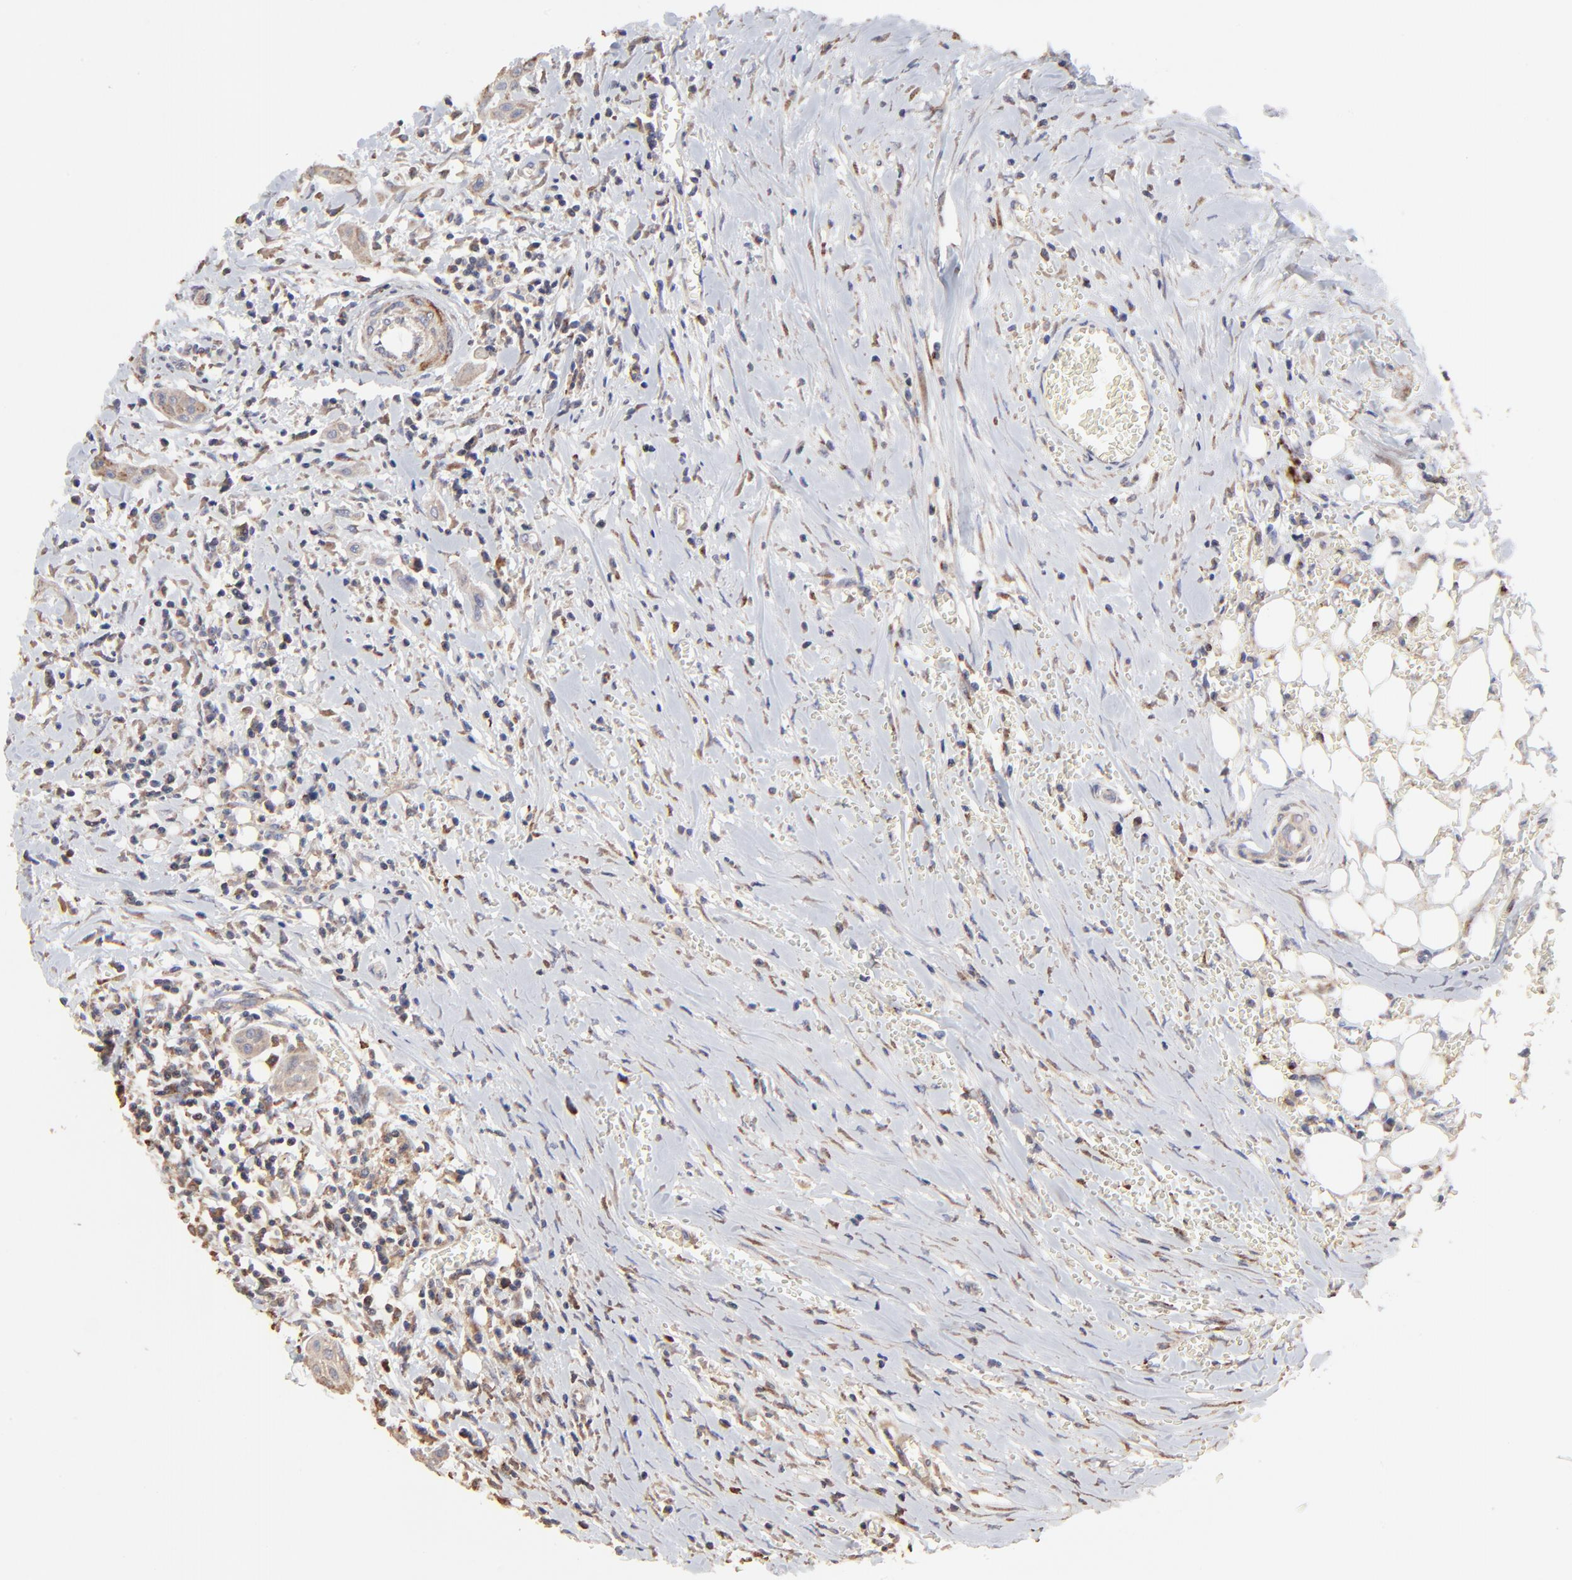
{"staining": {"intensity": "weak", "quantity": "<25%", "location": "cytoplasmic/membranous"}, "tissue": "head and neck cancer", "cell_type": "Tumor cells", "image_type": "cancer", "snomed": [{"axis": "morphology", "description": "Squamous cell carcinoma, NOS"}, {"axis": "morphology", "description": "Squamous cell carcinoma, metastatic, NOS"}, {"axis": "topography", "description": "Lymph node"}, {"axis": "topography", "description": "Salivary gland"}, {"axis": "topography", "description": "Head-Neck"}], "caption": "Head and neck metastatic squamous cell carcinoma stained for a protein using immunohistochemistry demonstrates no positivity tumor cells.", "gene": "ELP2", "patient": {"sex": "female", "age": 74}}